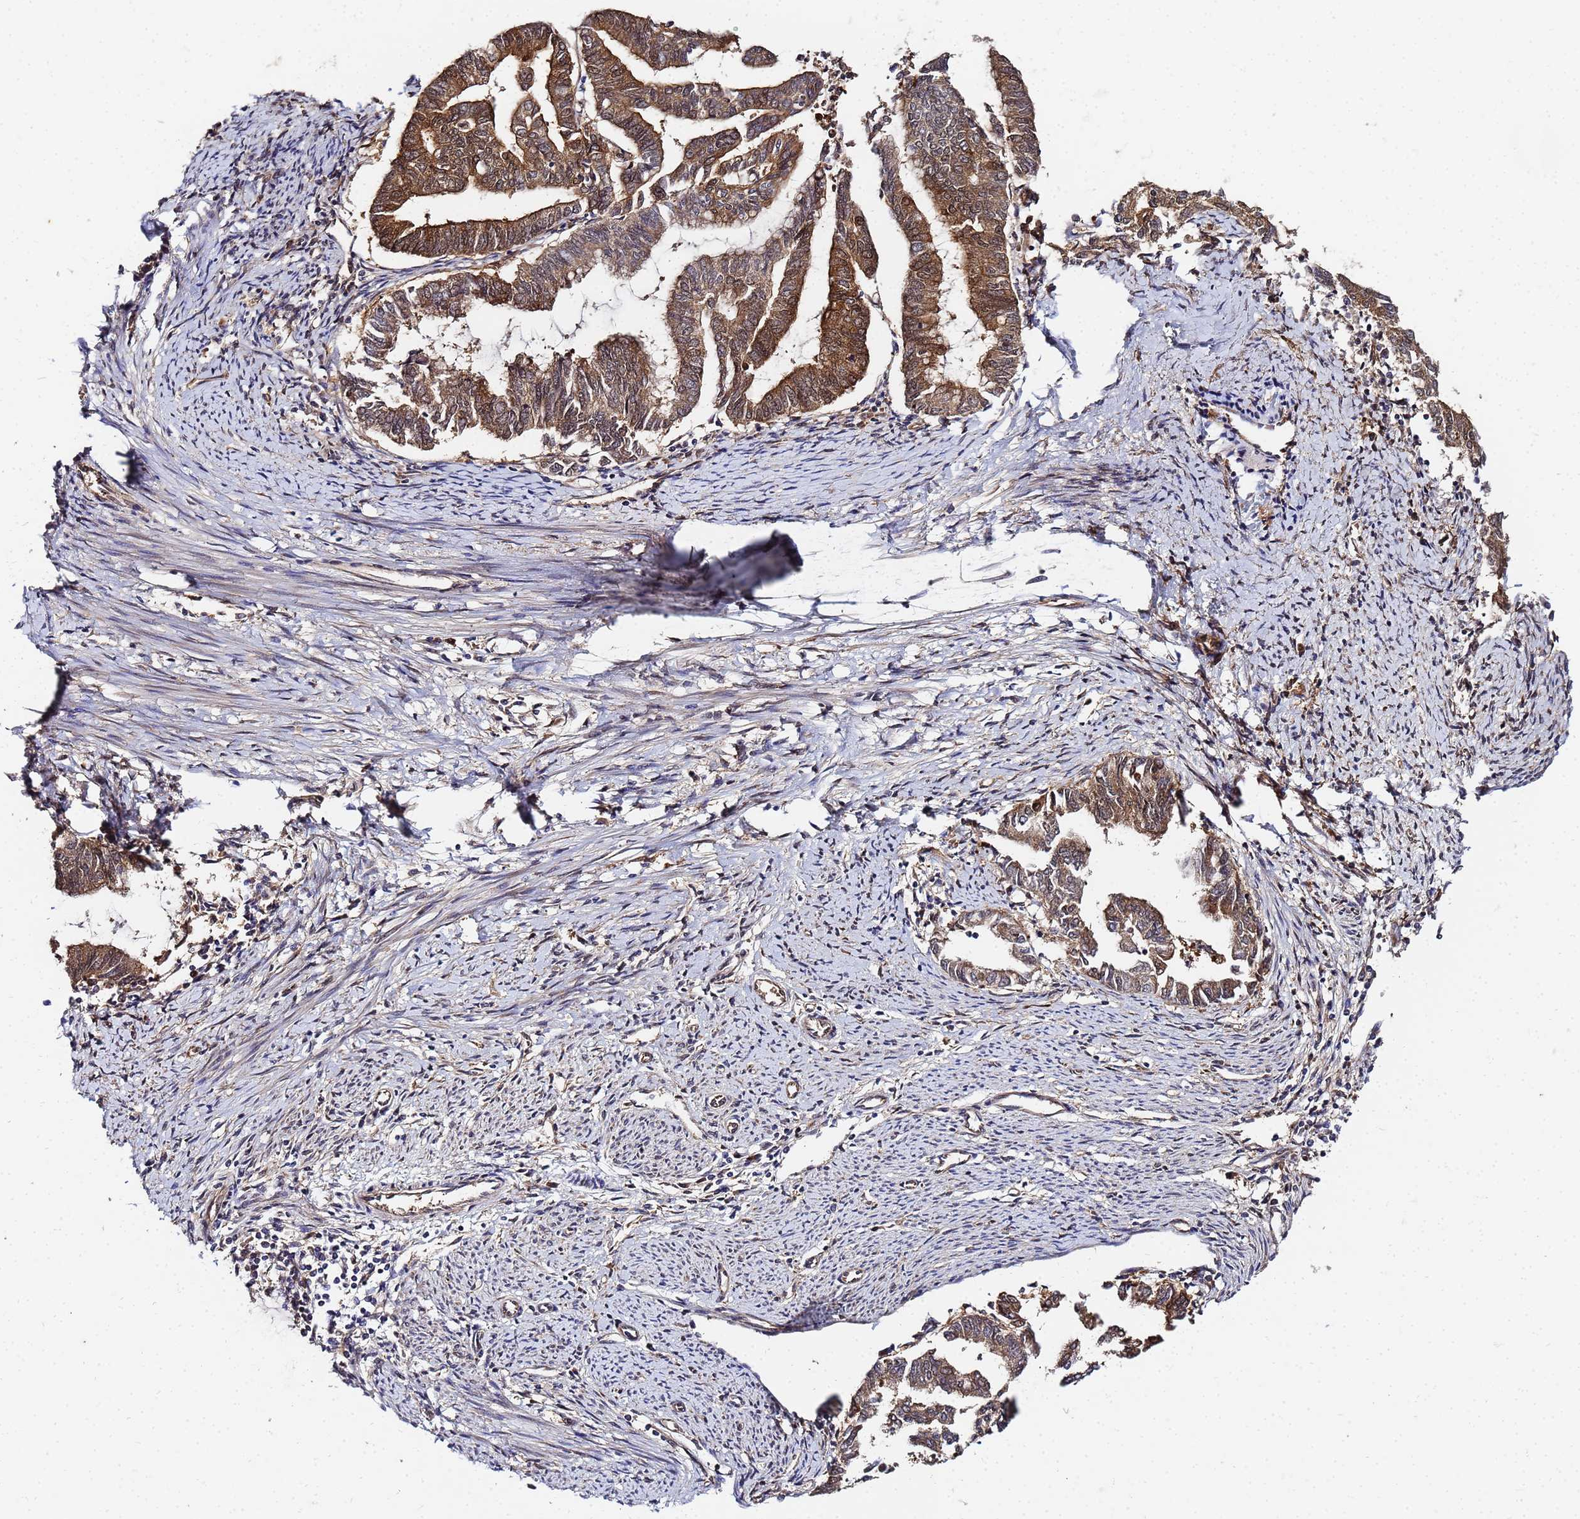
{"staining": {"intensity": "moderate", "quantity": ">75%", "location": "cytoplasmic/membranous"}, "tissue": "endometrial cancer", "cell_type": "Tumor cells", "image_type": "cancer", "snomed": [{"axis": "morphology", "description": "Adenocarcinoma, NOS"}, {"axis": "topography", "description": "Endometrium"}], "caption": "Endometrial cancer was stained to show a protein in brown. There is medium levels of moderate cytoplasmic/membranous staining in about >75% of tumor cells.", "gene": "UNC93B1", "patient": {"sex": "female", "age": 79}}